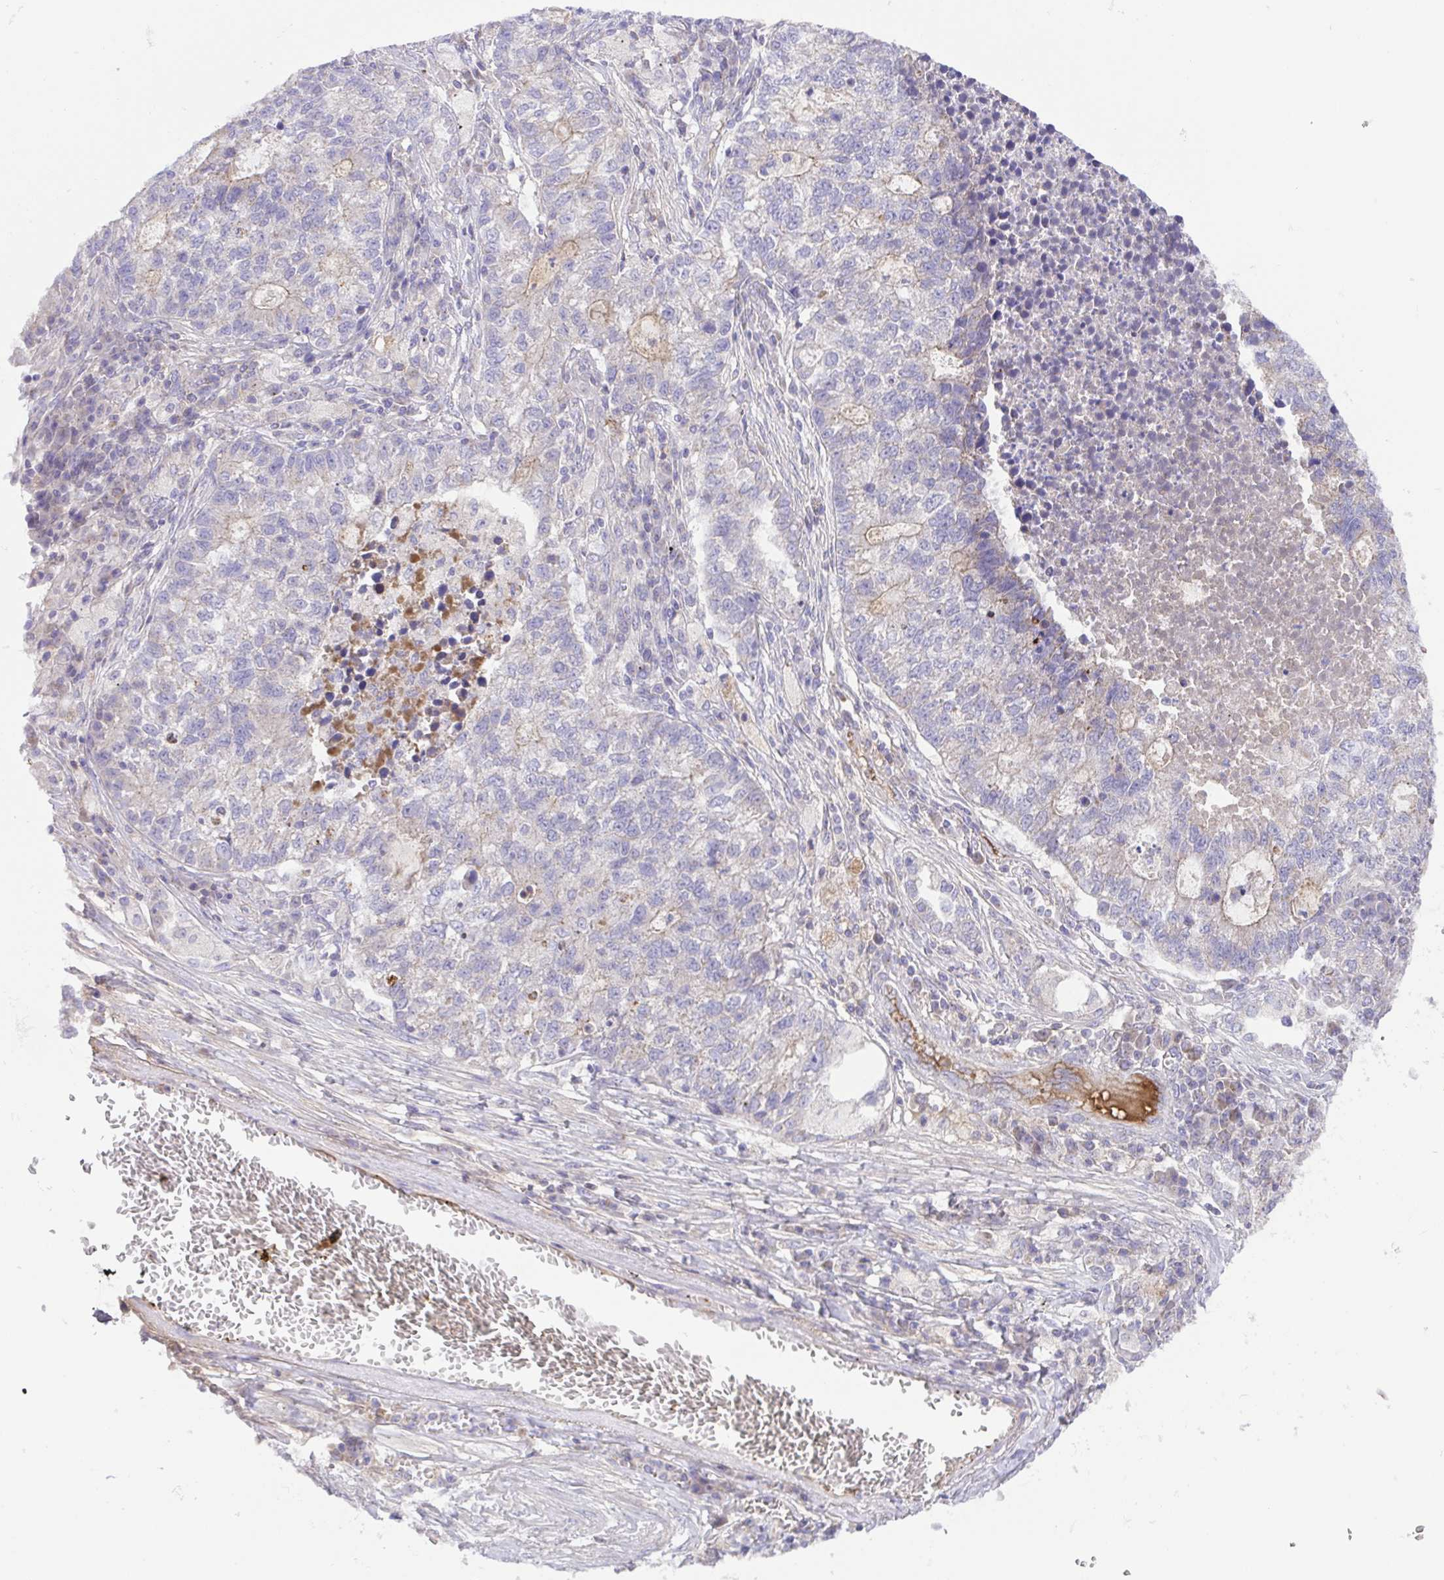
{"staining": {"intensity": "weak", "quantity": "<25%", "location": "cytoplasmic/membranous"}, "tissue": "lung cancer", "cell_type": "Tumor cells", "image_type": "cancer", "snomed": [{"axis": "morphology", "description": "Adenocarcinoma, NOS"}, {"axis": "topography", "description": "Lung"}], "caption": "Tumor cells show no significant positivity in lung cancer. (DAB (3,3'-diaminobenzidine) immunohistochemistry with hematoxylin counter stain).", "gene": "SLC13A1", "patient": {"sex": "male", "age": 57}}